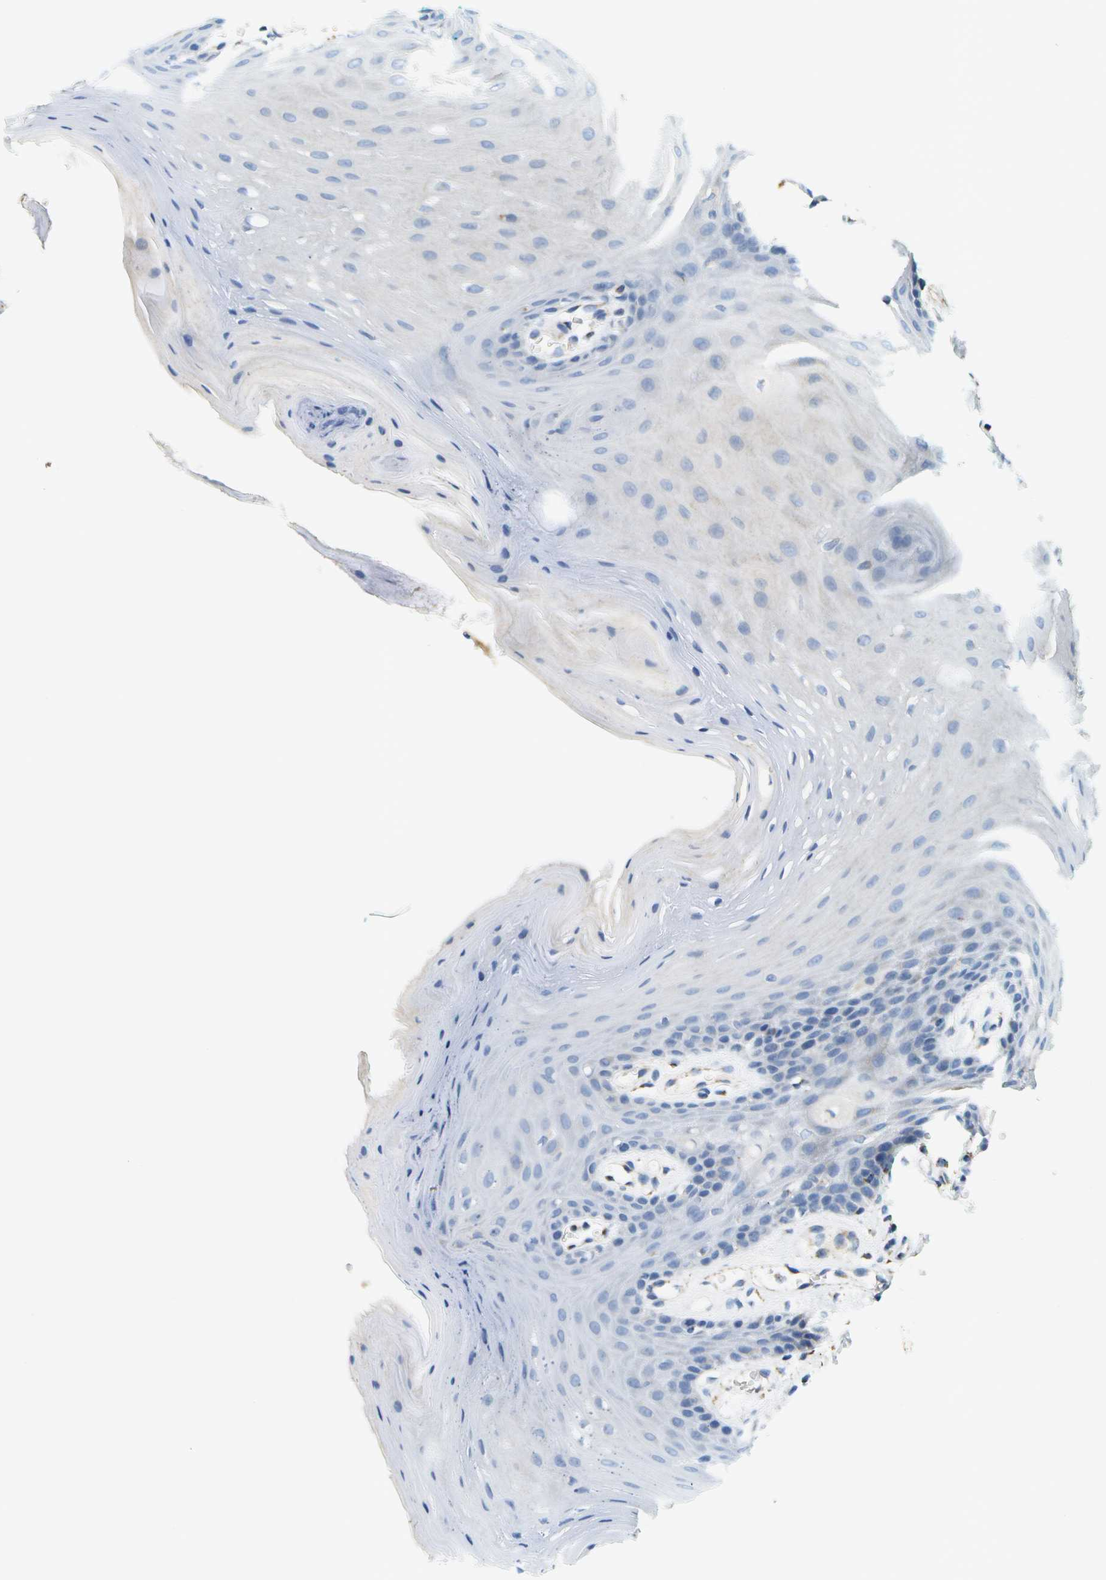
{"staining": {"intensity": "moderate", "quantity": "<25%", "location": "cytoplasmic/membranous"}, "tissue": "oral mucosa", "cell_type": "Squamous epithelial cells", "image_type": "normal", "snomed": [{"axis": "morphology", "description": "Normal tissue, NOS"}, {"axis": "morphology", "description": "Squamous cell carcinoma, NOS"}, {"axis": "topography", "description": "Oral tissue"}, {"axis": "topography", "description": "Head-Neck"}], "caption": "Oral mucosa was stained to show a protein in brown. There is low levels of moderate cytoplasmic/membranous positivity in about <25% of squamous epithelial cells. Using DAB (3,3'-diaminobenzidine) (brown) and hematoxylin (blue) stains, captured at high magnification using brightfield microscopy.", "gene": "HLCS", "patient": {"sex": "male", "age": 71}}